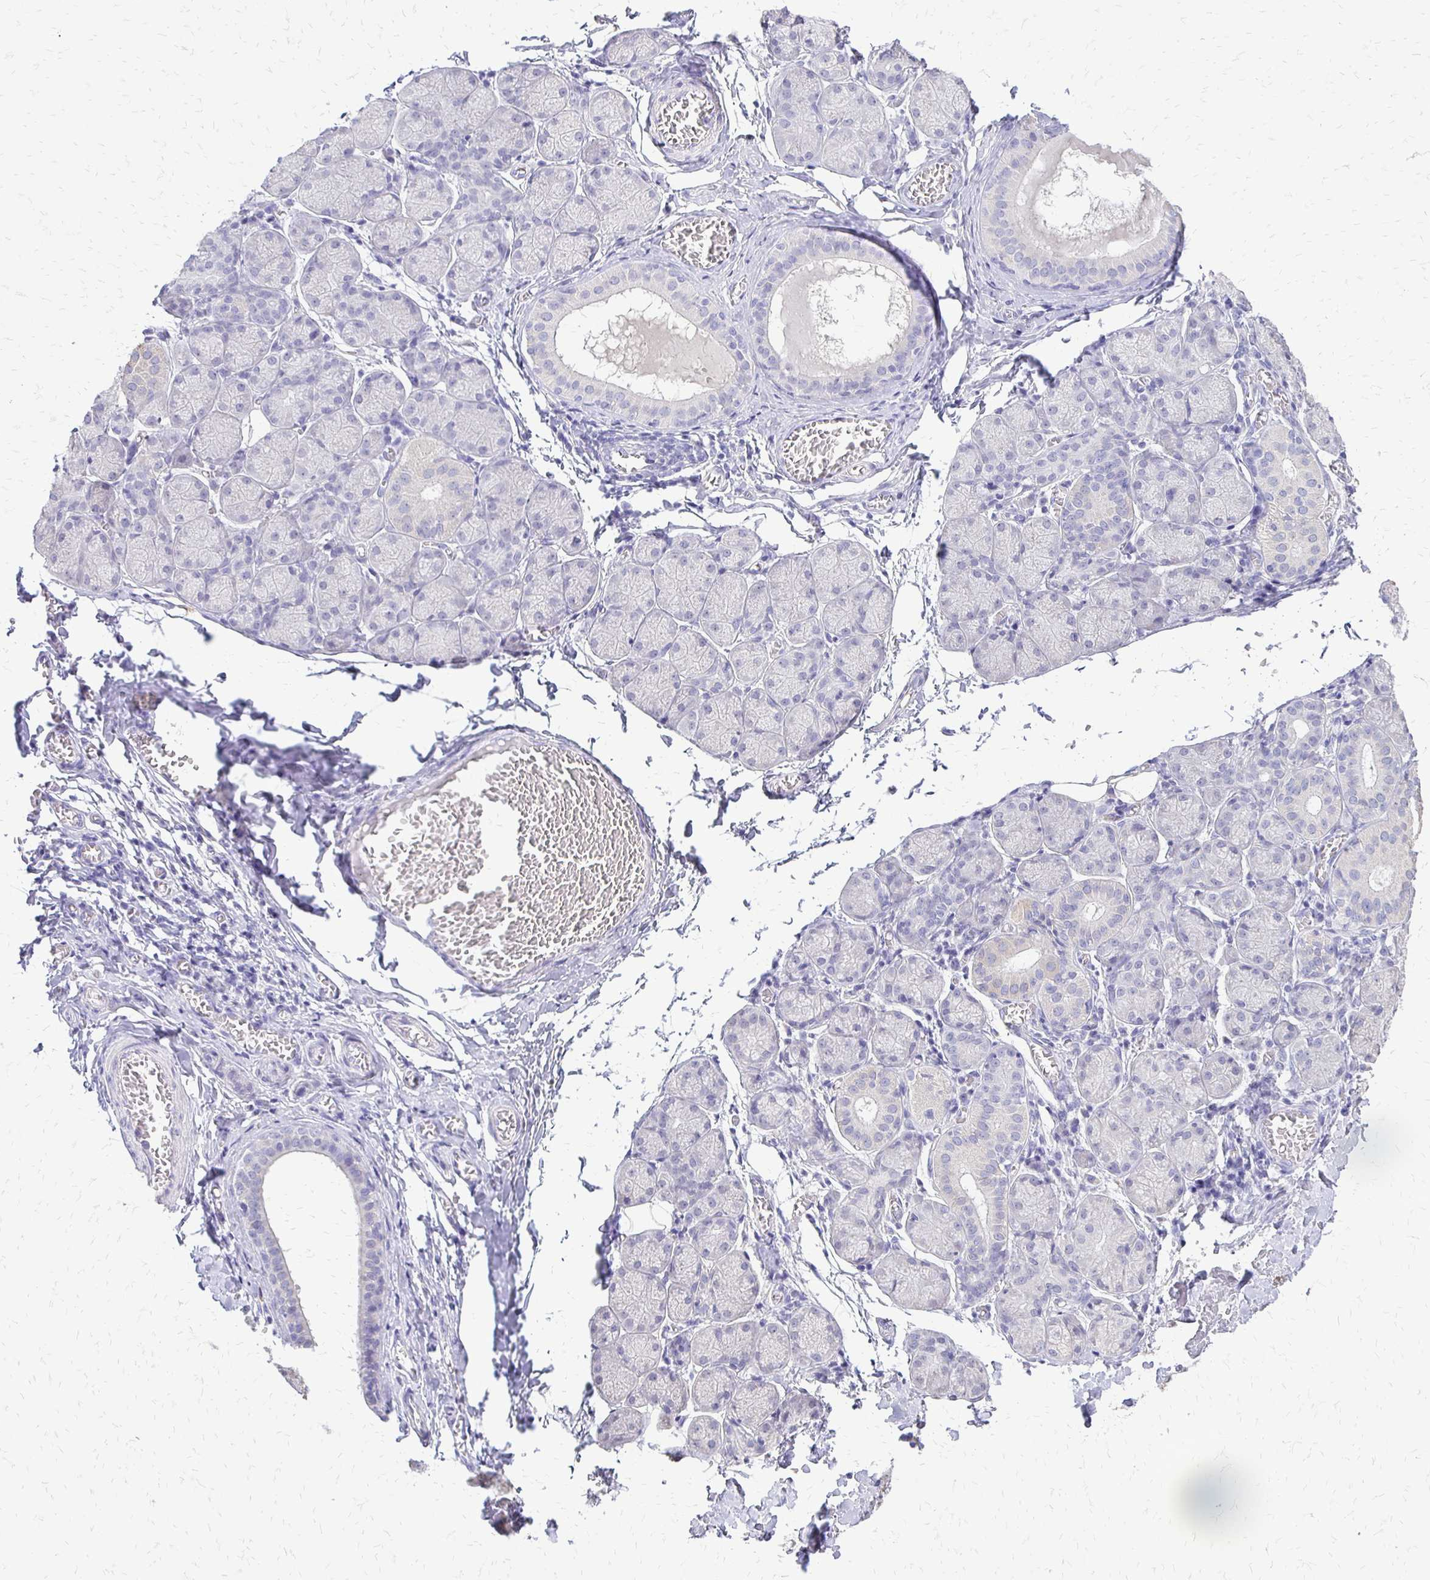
{"staining": {"intensity": "negative", "quantity": "none", "location": "none"}, "tissue": "salivary gland", "cell_type": "Glandular cells", "image_type": "normal", "snomed": [{"axis": "morphology", "description": "Normal tissue, NOS"}, {"axis": "topography", "description": "Salivary gland"}], "caption": "Immunohistochemistry image of unremarkable salivary gland: human salivary gland stained with DAB displays no significant protein positivity in glandular cells.", "gene": "ALPG", "patient": {"sex": "female", "age": 24}}